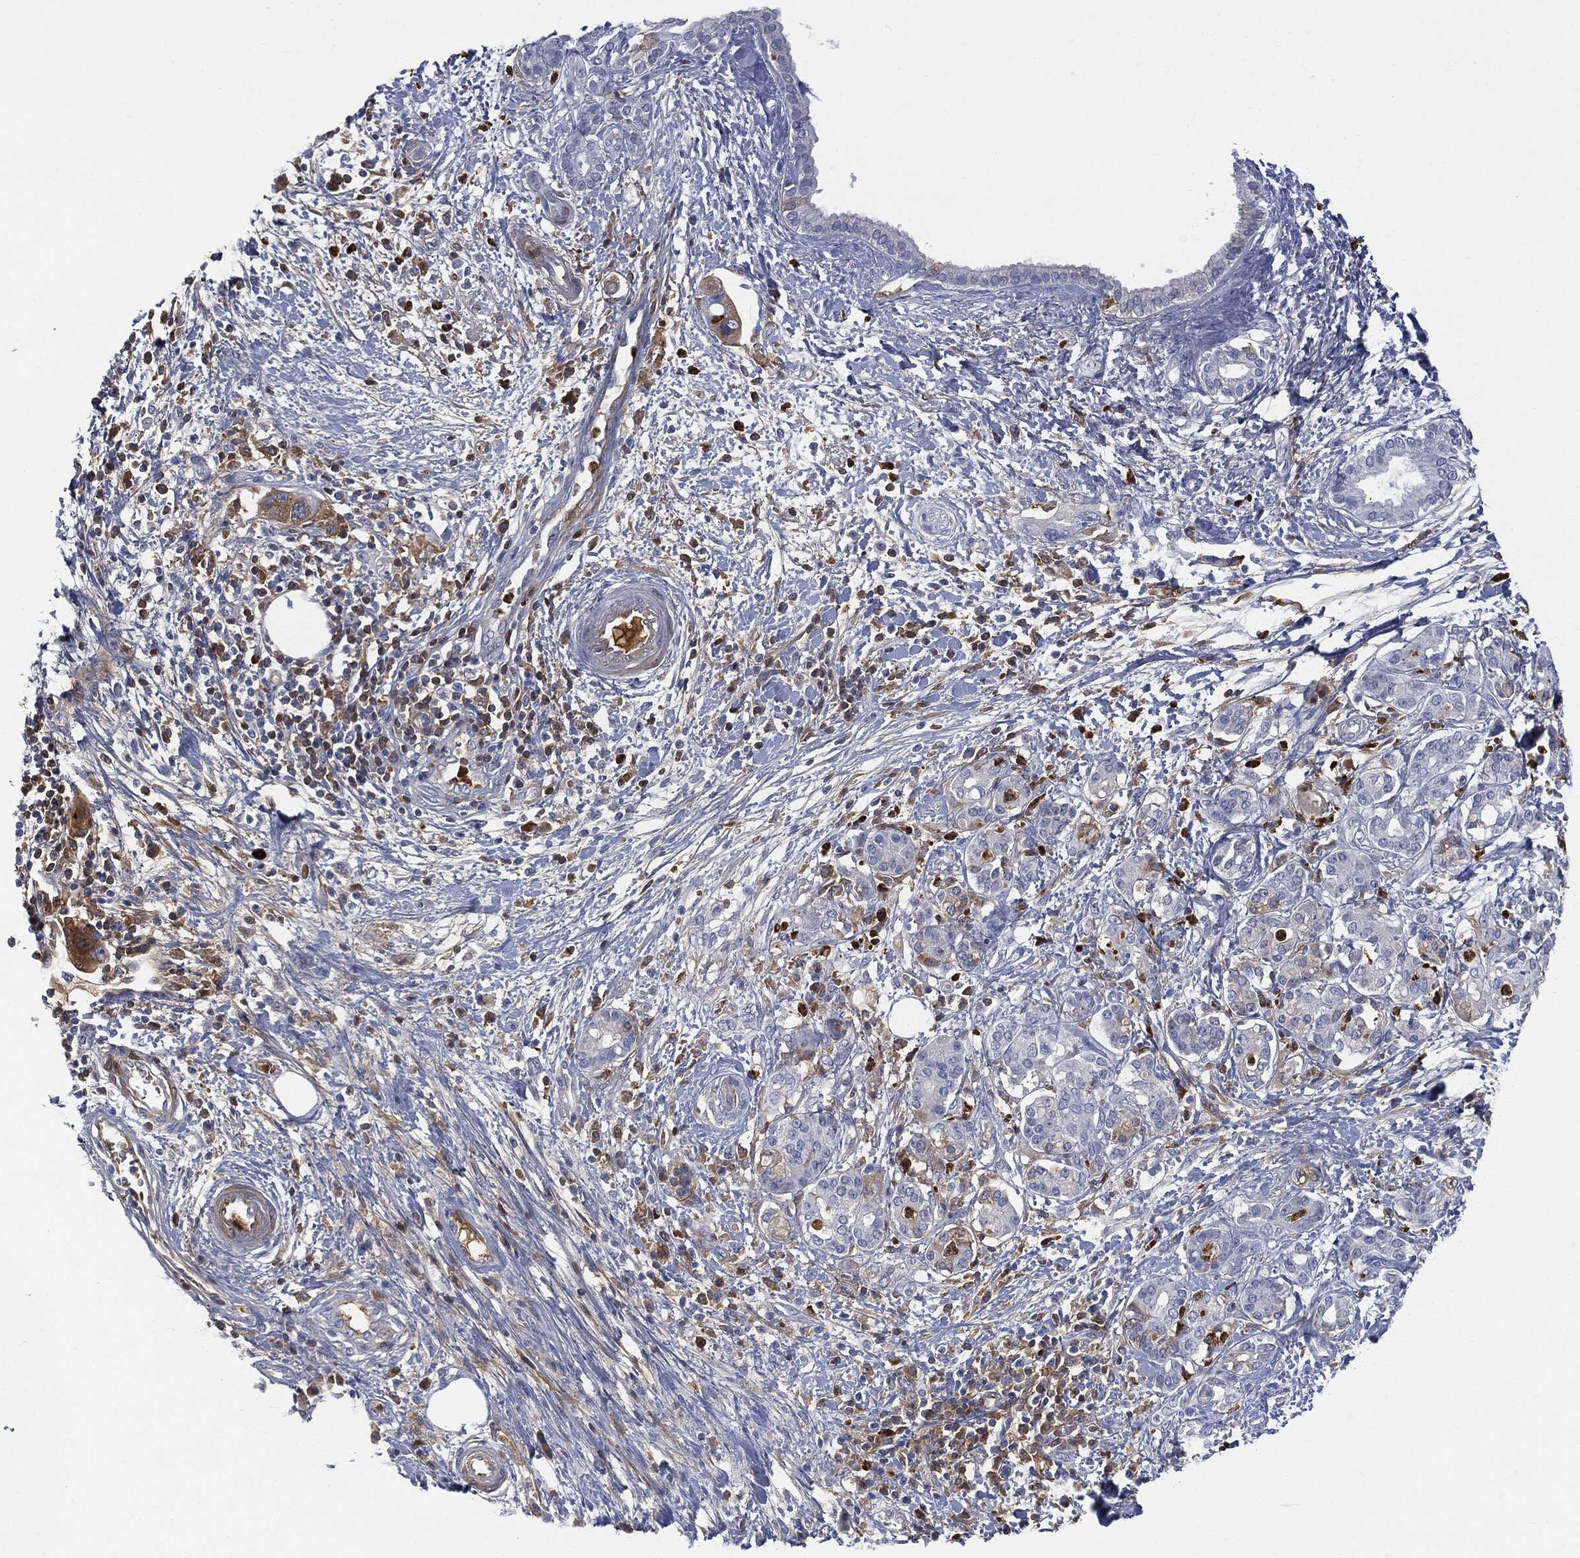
{"staining": {"intensity": "weak", "quantity": "<25%", "location": "cytoplasmic/membranous"}, "tissue": "pancreatic cancer", "cell_type": "Tumor cells", "image_type": "cancer", "snomed": [{"axis": "morphology", "description": "Adenocarcinoma, NOS"}, {"axis": "topography", "description": "Pancreas"}], "caption": "Immunohistochemical staining of human adenocarcinoma (pancreatic) shows no significant positivity in tumor cells.", "gene": "BTK", "patient": {"sex": "female", "age": 73}}